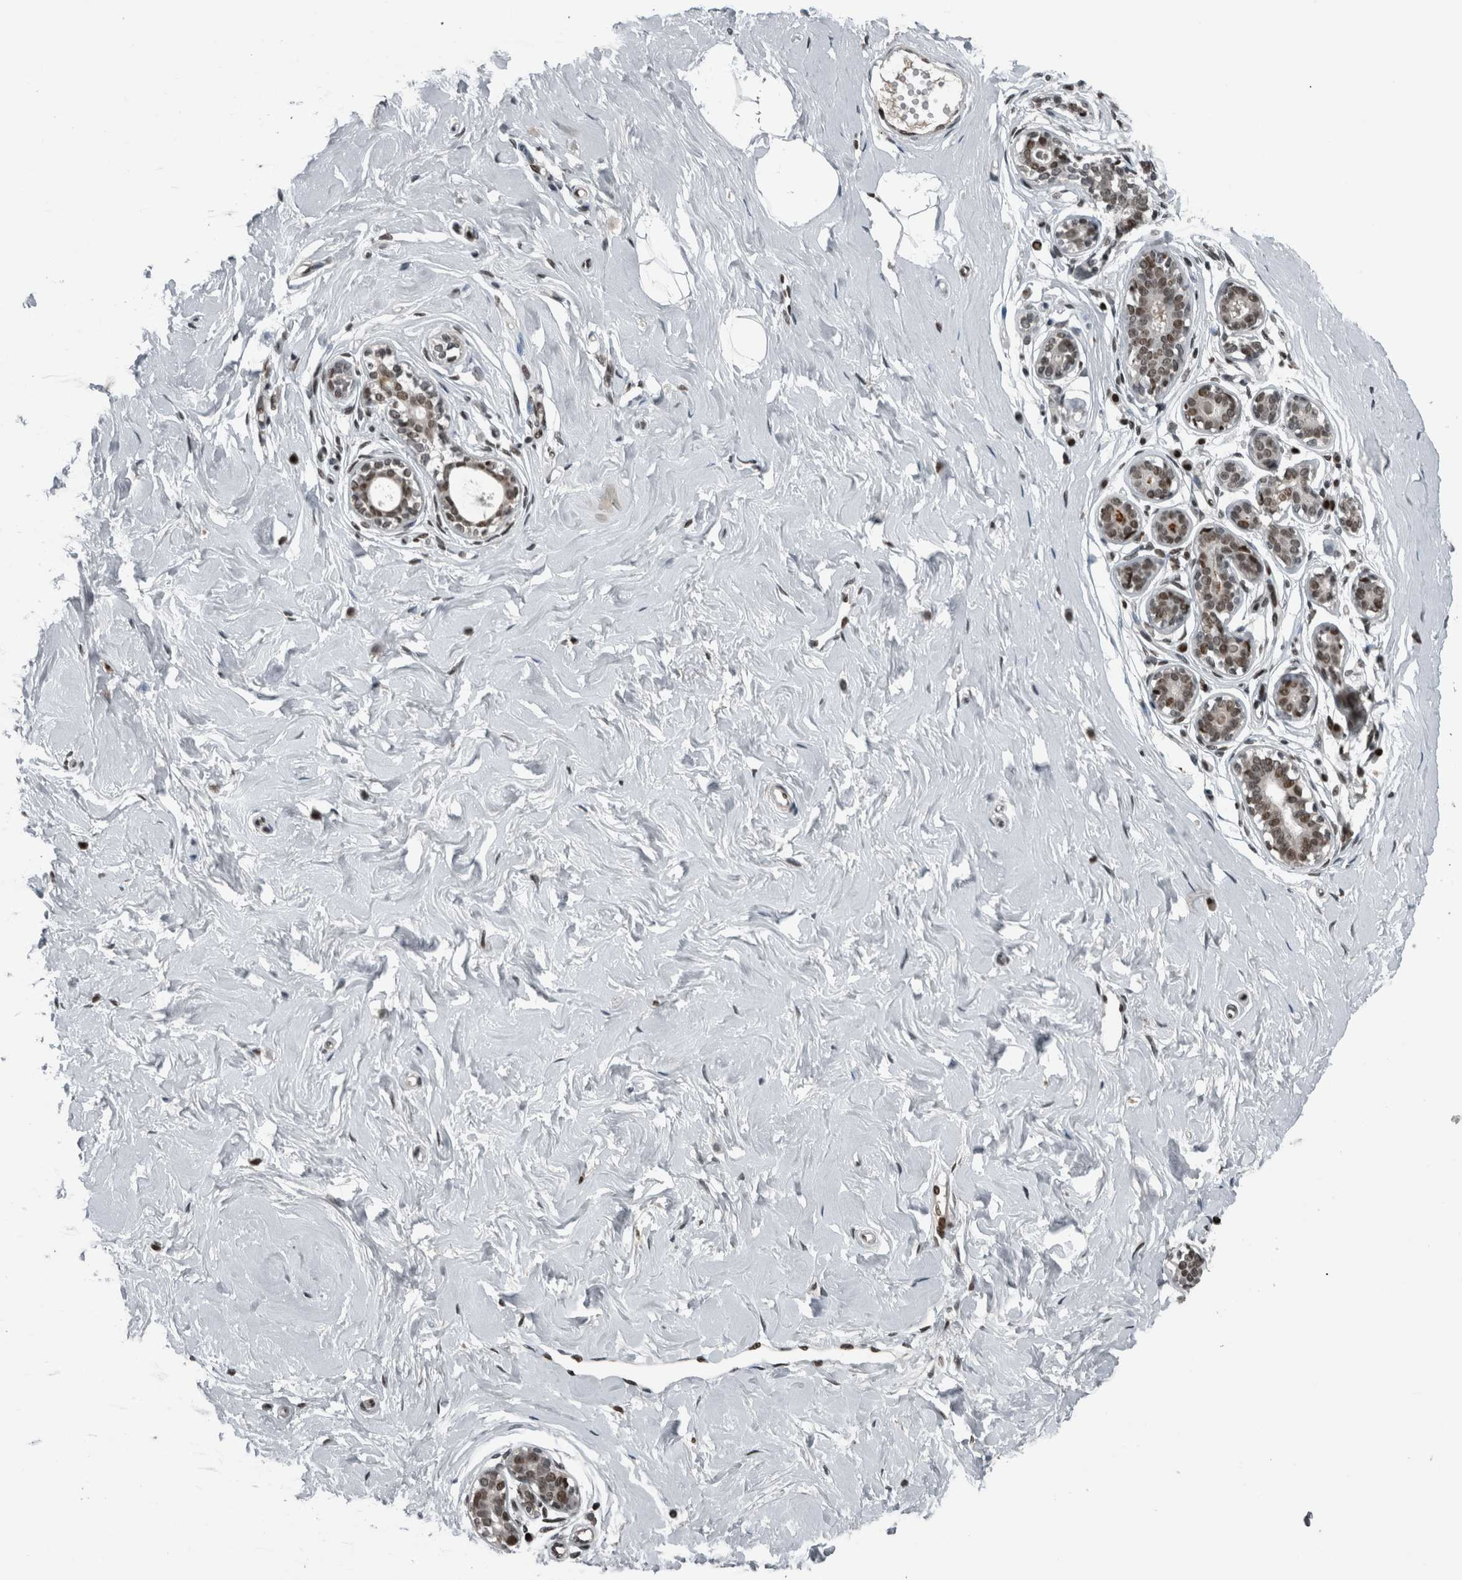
{"staining": {"intensity": "moderate", "quantity": ">75%", "location": "nuclear"}, "tissue": "breast", "cell_type": "Adipocytes", "image_type": "normal", "snomed": [{"axis": "morphology", "description": "Normal tissue, NOS"}, {"axis": "morphology", "description": "Adenoma, NOS"}, {"axis": "topography", "description": "Breast"}], "caption": "IHC histopathology image of benign breast: human breast stained using immunohistochemistry (IHC) reveals medium levels of moderate protein expression localized specifically in the nuclear of adipocytes, appearing as a nuclear brown color.", "gene": "UNC50", "patient": {"sex": "female", "age": 23}}